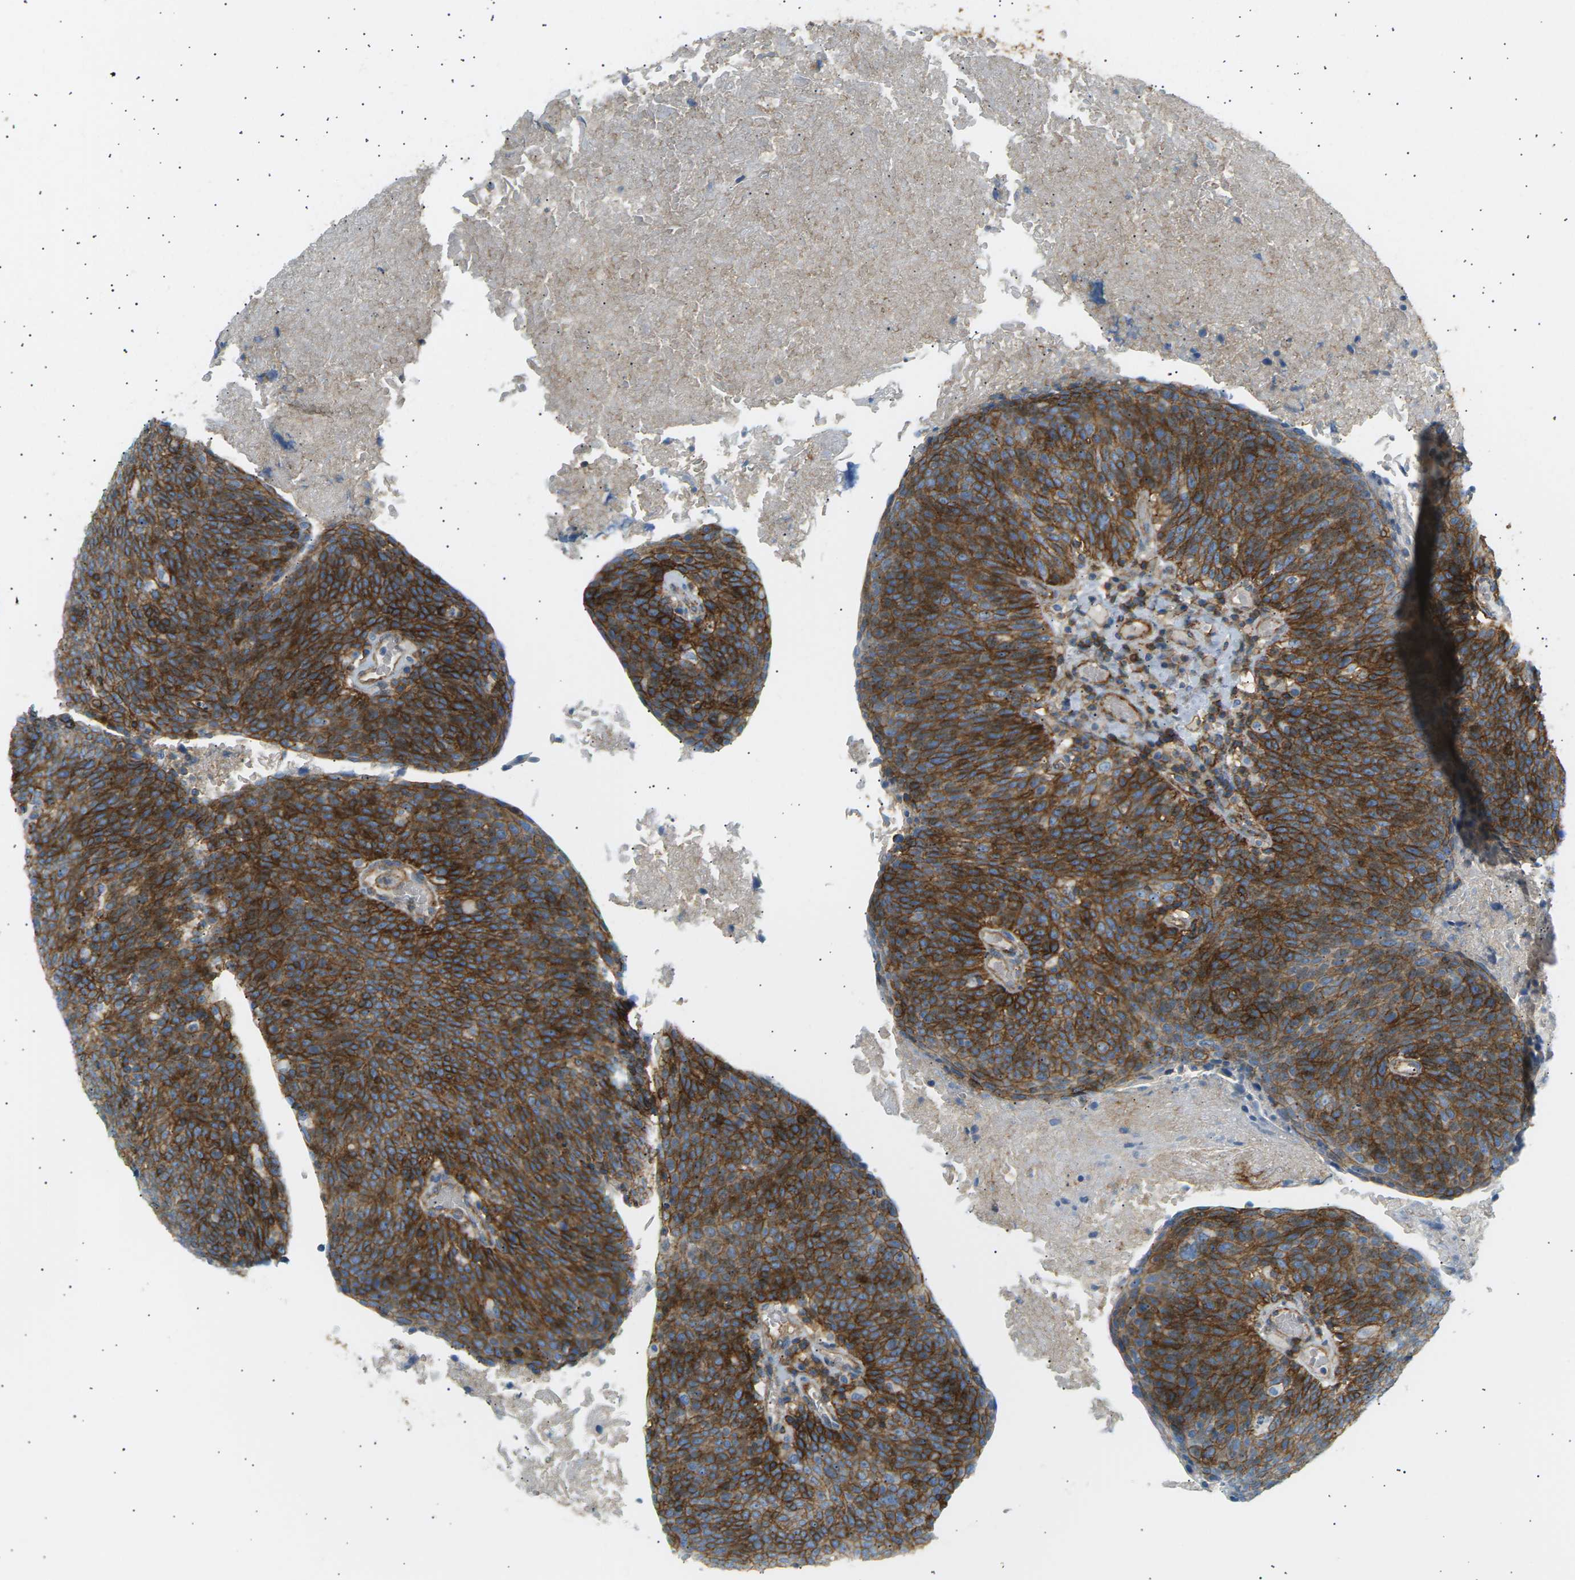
{"staining": {"intensity": "strong", "quantity": ">75%", "location": "cytoplasmic/membranous"}, "tissue": "head and neck cancer", "cell_type": "Tumor cells", "image_type": "cancer", "snomed": [{"axis": "morphology", "description": "Squamous cell carcinoma, NOS"}, {"axis": "morphology", "description": "Squamous cell carcinoma, metastatic, NOS"}, {"axis": "topography", "description": "Lymph node"}, {"axis": "topography", "description": "Head-Neck"}], "caption": "A brown stain labels strong cytoplasmic/membranous expression of a protein in head and neck cancer (metastatic squamous cell carcinoma) tumor cells.", "gene": "ATP2B4", "patient": {"sex": "male", "age": 62}}